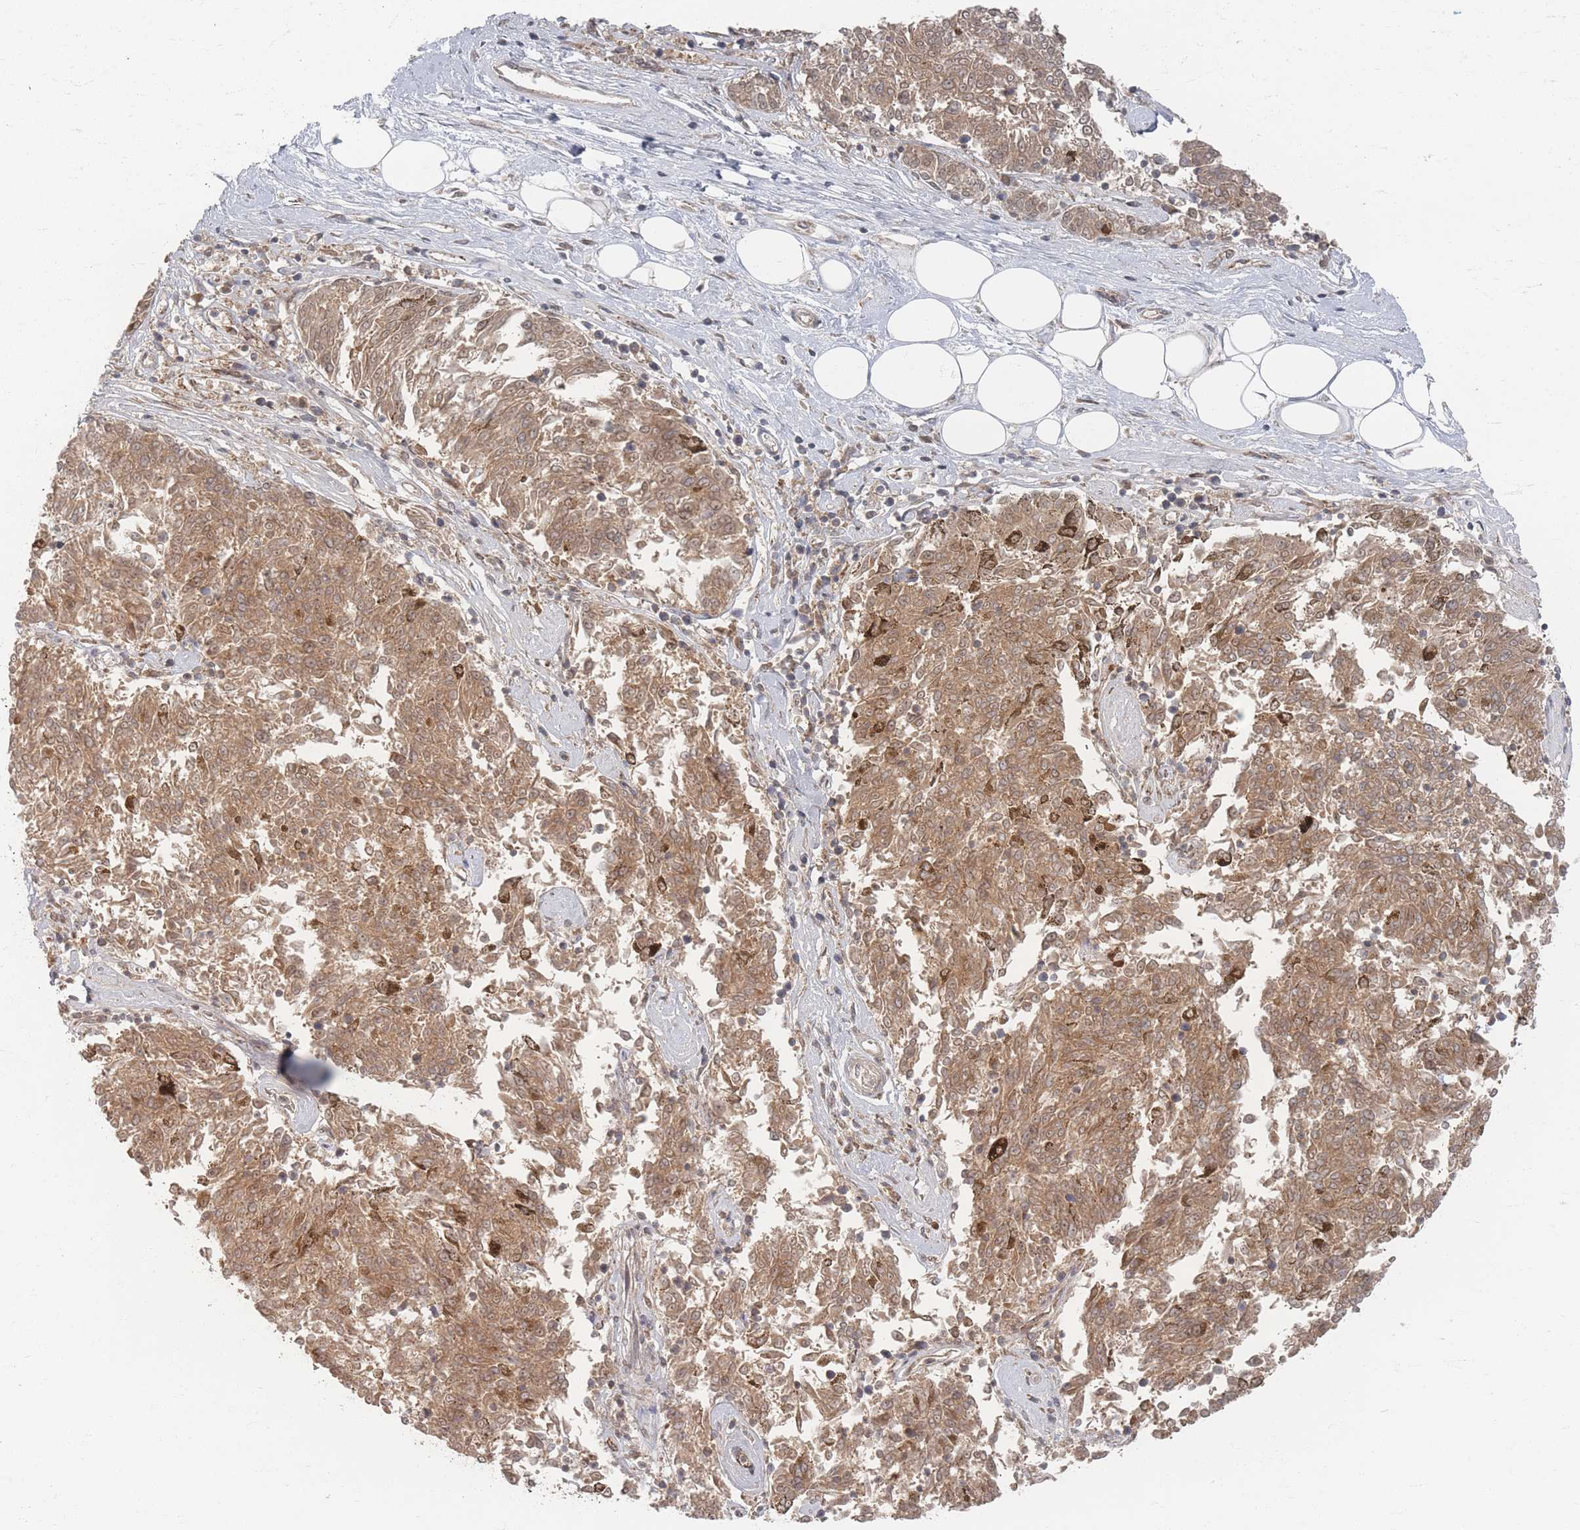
{"staining": {"intensity": "moderate", "quantity": ">75%", "location": "cytoplasmic/membranous"}, "tissue": "melanoma", "cell_type": "Tumor cells", "image_type": "cancer", "snomed": [{"axis": "morphology", "description": "Malignant melanoma, NOS"}, {"axis": "topography", "description": "Skin"}], "caption": "Malignant melanoma tissue shows moderate cytoplasmic/membranous positivity in about >75% of tumor cells", "gene": "PSMD9", "patient": {"sex": "female", "age": 72}}